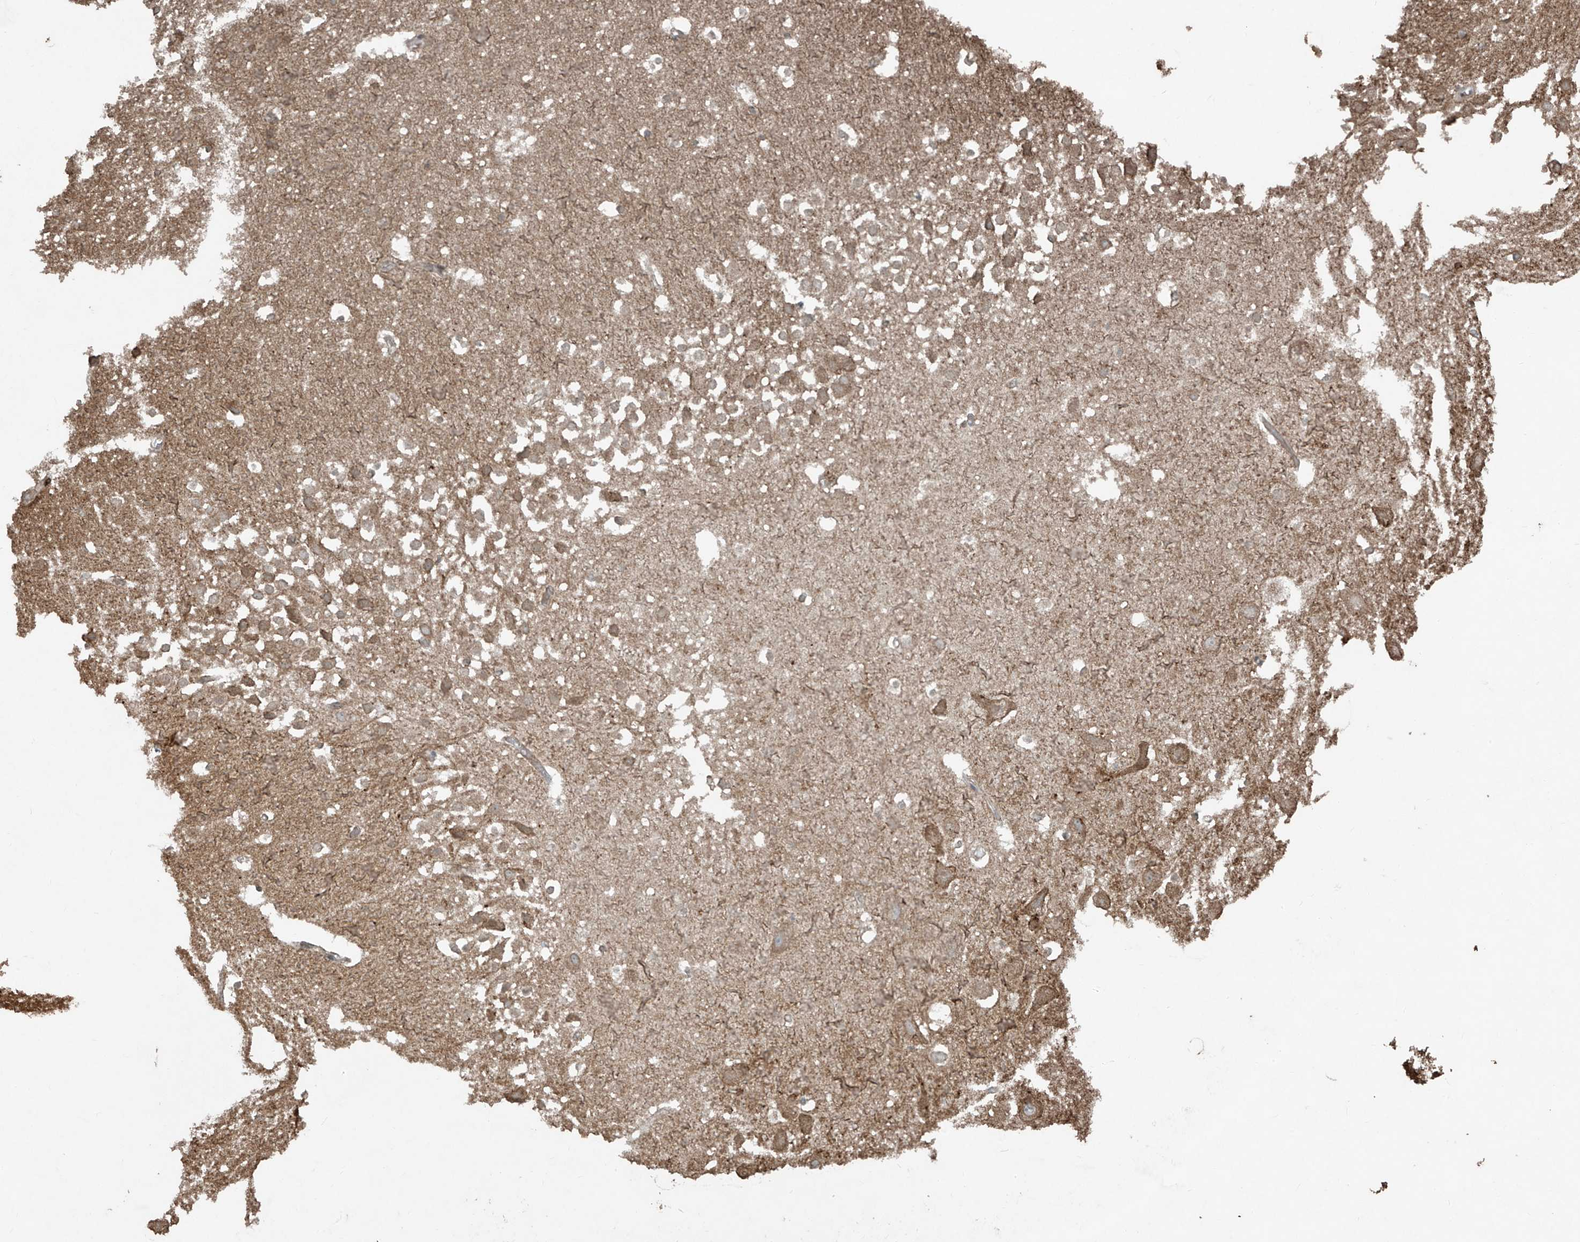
{"staining": {"intensity": "weak", "quantity": "<25%", "location": "cytoplasmic/membranous"}, "tissue": "hippocampus", "cell_type": "Glial cells", "image_type": "normal", "snomed": [{"axis": "morphology", "description": "Normal tissue, NOS"}, {"axis": "topography", "description": "Hippocampus"}], "caption": "IHC photomicrograph of unremarkable human hippocampus stained for a protein (brown), which exhibits no positivity in glial cells.", "gene": "TTC22", "patient": {"sex": "female", "age": 52}}